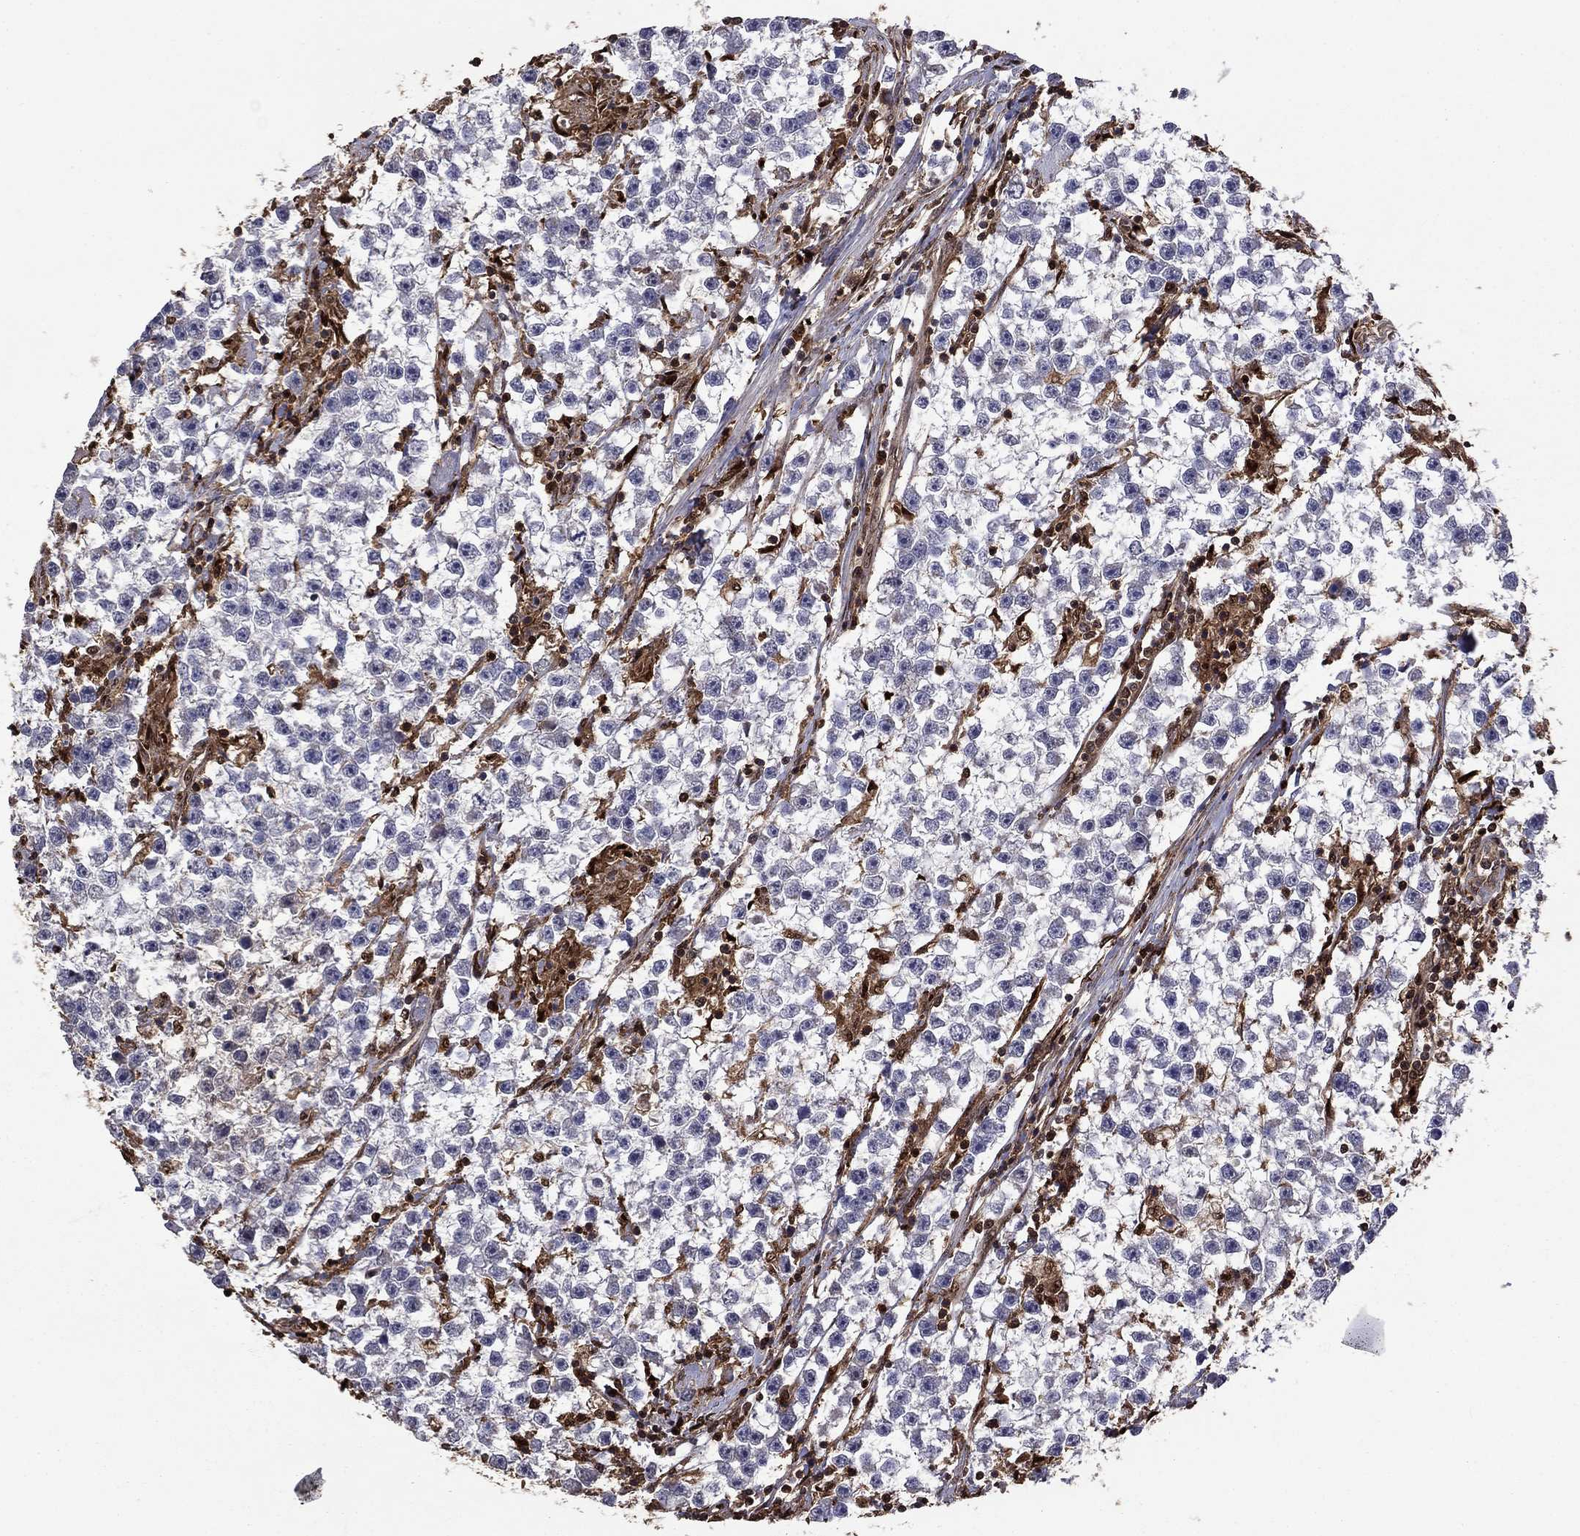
{"staining": {"intensity": "negative", "quantity": "none", "location": "none"}, "tissue": "testis cancer", "cell_type": "Tumor cells", "image_type": "cancer", "snomed": [{"axis": "morphology", "description": "Seminoma, NOS"}, {"axis": "topography", "description": "Testis"}], "caption": "Tumor cells show no significant expression in testis cancer.", "gene": "APPBP2", "patient": {"sex": "male", "age": 59}}